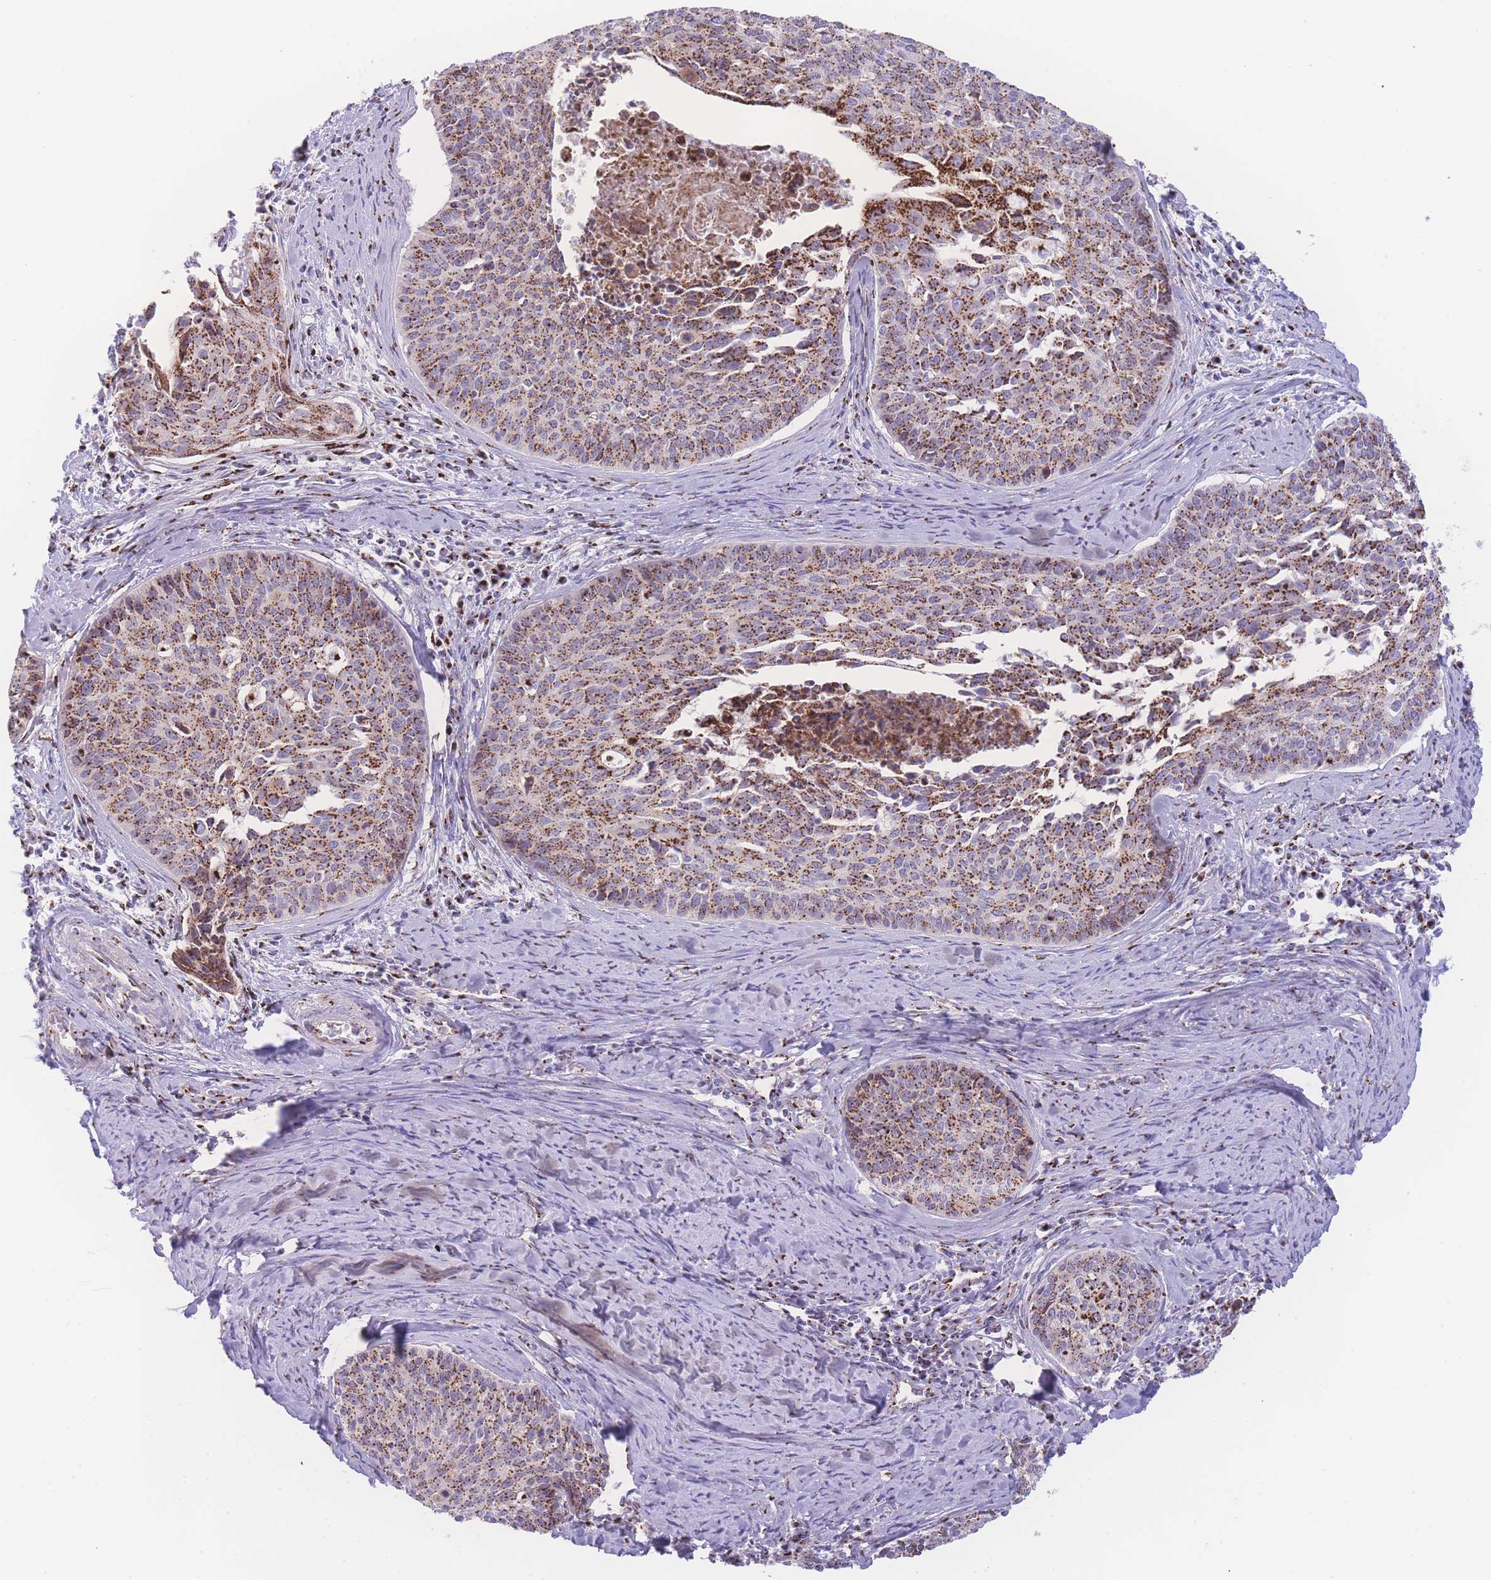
{"staining": {"intensity": "strong", "quantity": ">75%", "location": "cytoplasmic/membranous"}, "tissue": "cervical cancer", "cell_type": "Tumor cells", "image_type": "cancer", "snomed": [{"axis": "morphology", "description": "Squamous cell carcinoma, NOS"}, {"axis": "topography", "description": "Cervix"}], "caption": "Immunohistochemistry of human cervical cancer reveals high levels of strong cytoplasmic/membranous staining in about >75% of tumor cells.", "gene": "GOLM2", "patient": {"sex": "female", "age": 55}}